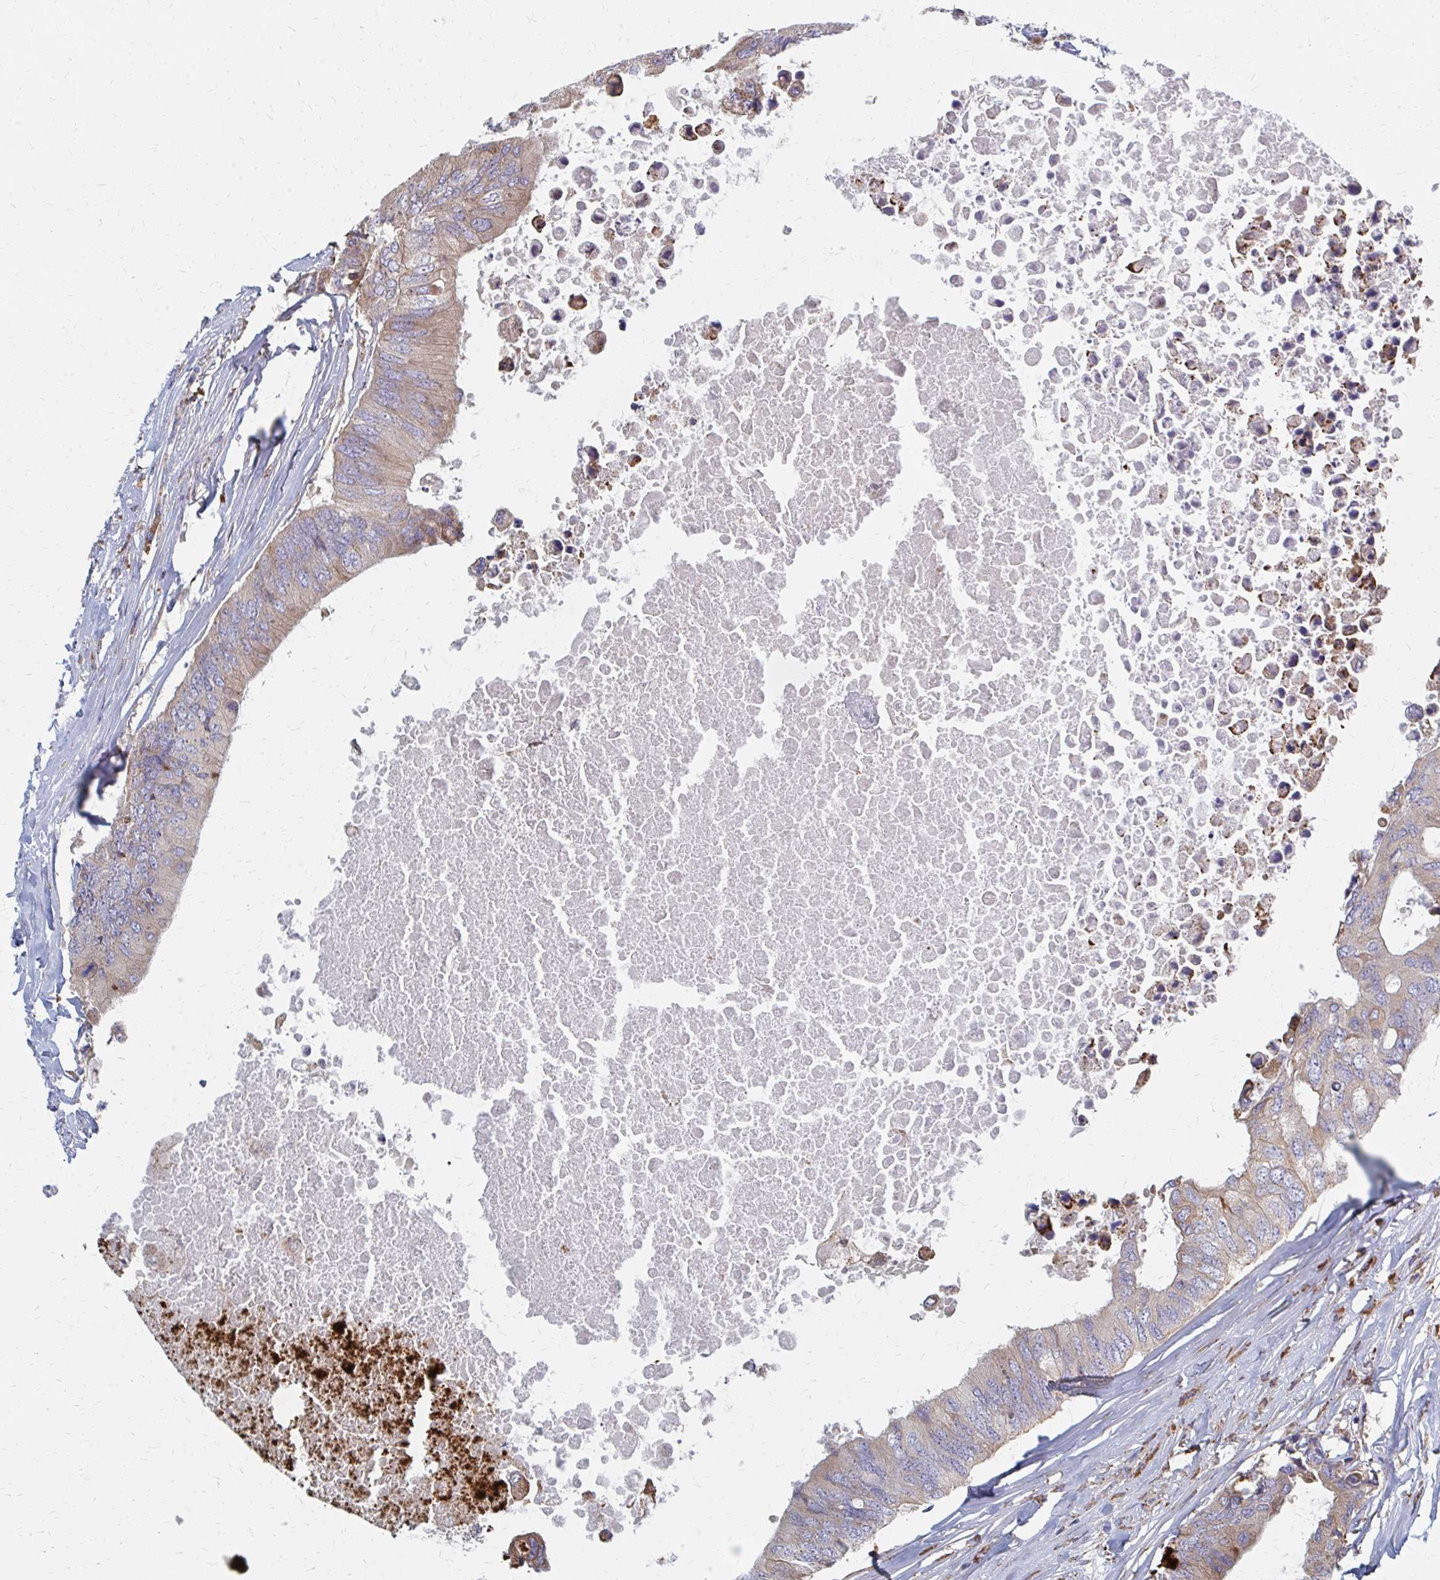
{"staining": {"intensity": "weak", "quantity": "25%-75%", "location": "cytoplasmic/membranous"}, "tissue": "colorectal cancer", "cell_type": "Tumor cells", "image_type": "cancer", "snomed": [{"axis": "morphology", "description": "Adenocarcinoma, NOS"}, {"axis": "topography", "description": "Colon"}], "caption": "A low amount of weak cytoplasmic/membranous positivity is seen in approximately 25%-75% of tumor cells in colorectal cancer tissue.", "gene": "PPP1R13L", "patient": {"sex": "male", "age": 71}}